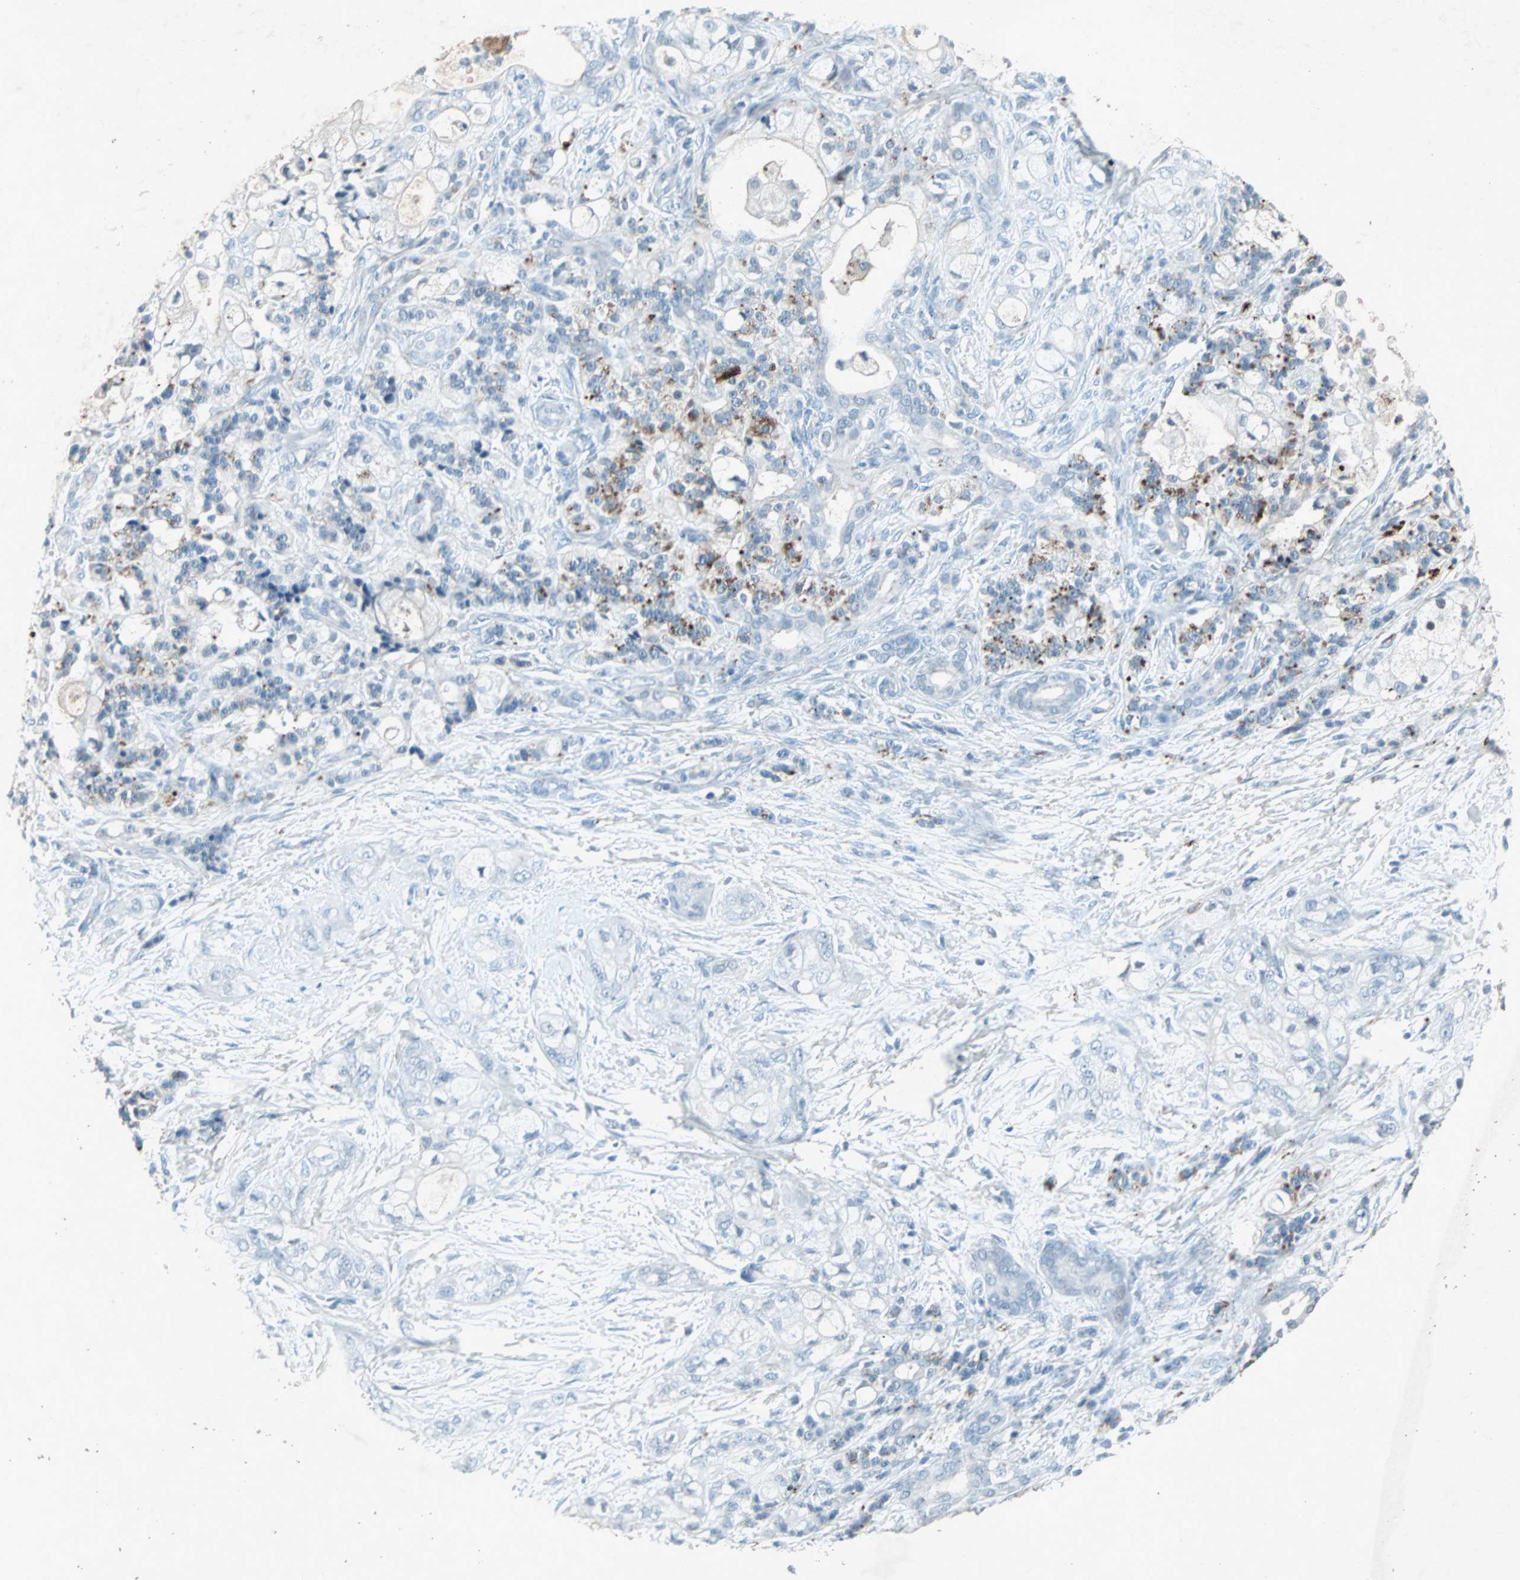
{"staining": {"intensity": "moderate", "quantity": "<25%", "location": "cytoplasmic/membranous"}, "tissue": "pancreatic cancer", "cell_type": "Tumor cells", "image_type": "cancer", "snomed": [{"axis": "morphology", "description": "Adenocarcinoma, NOS"}, {"axis": "topography", "description": "Pancreas"}], "caption": "Protein analysis of pancreatic cancer tissue demonstrates moderate cytoplasmic/membranous positivity in approximately <25% of tumor cells.", "gene": "LANCL3", "patient": {"sex": "male", "age": 70}}